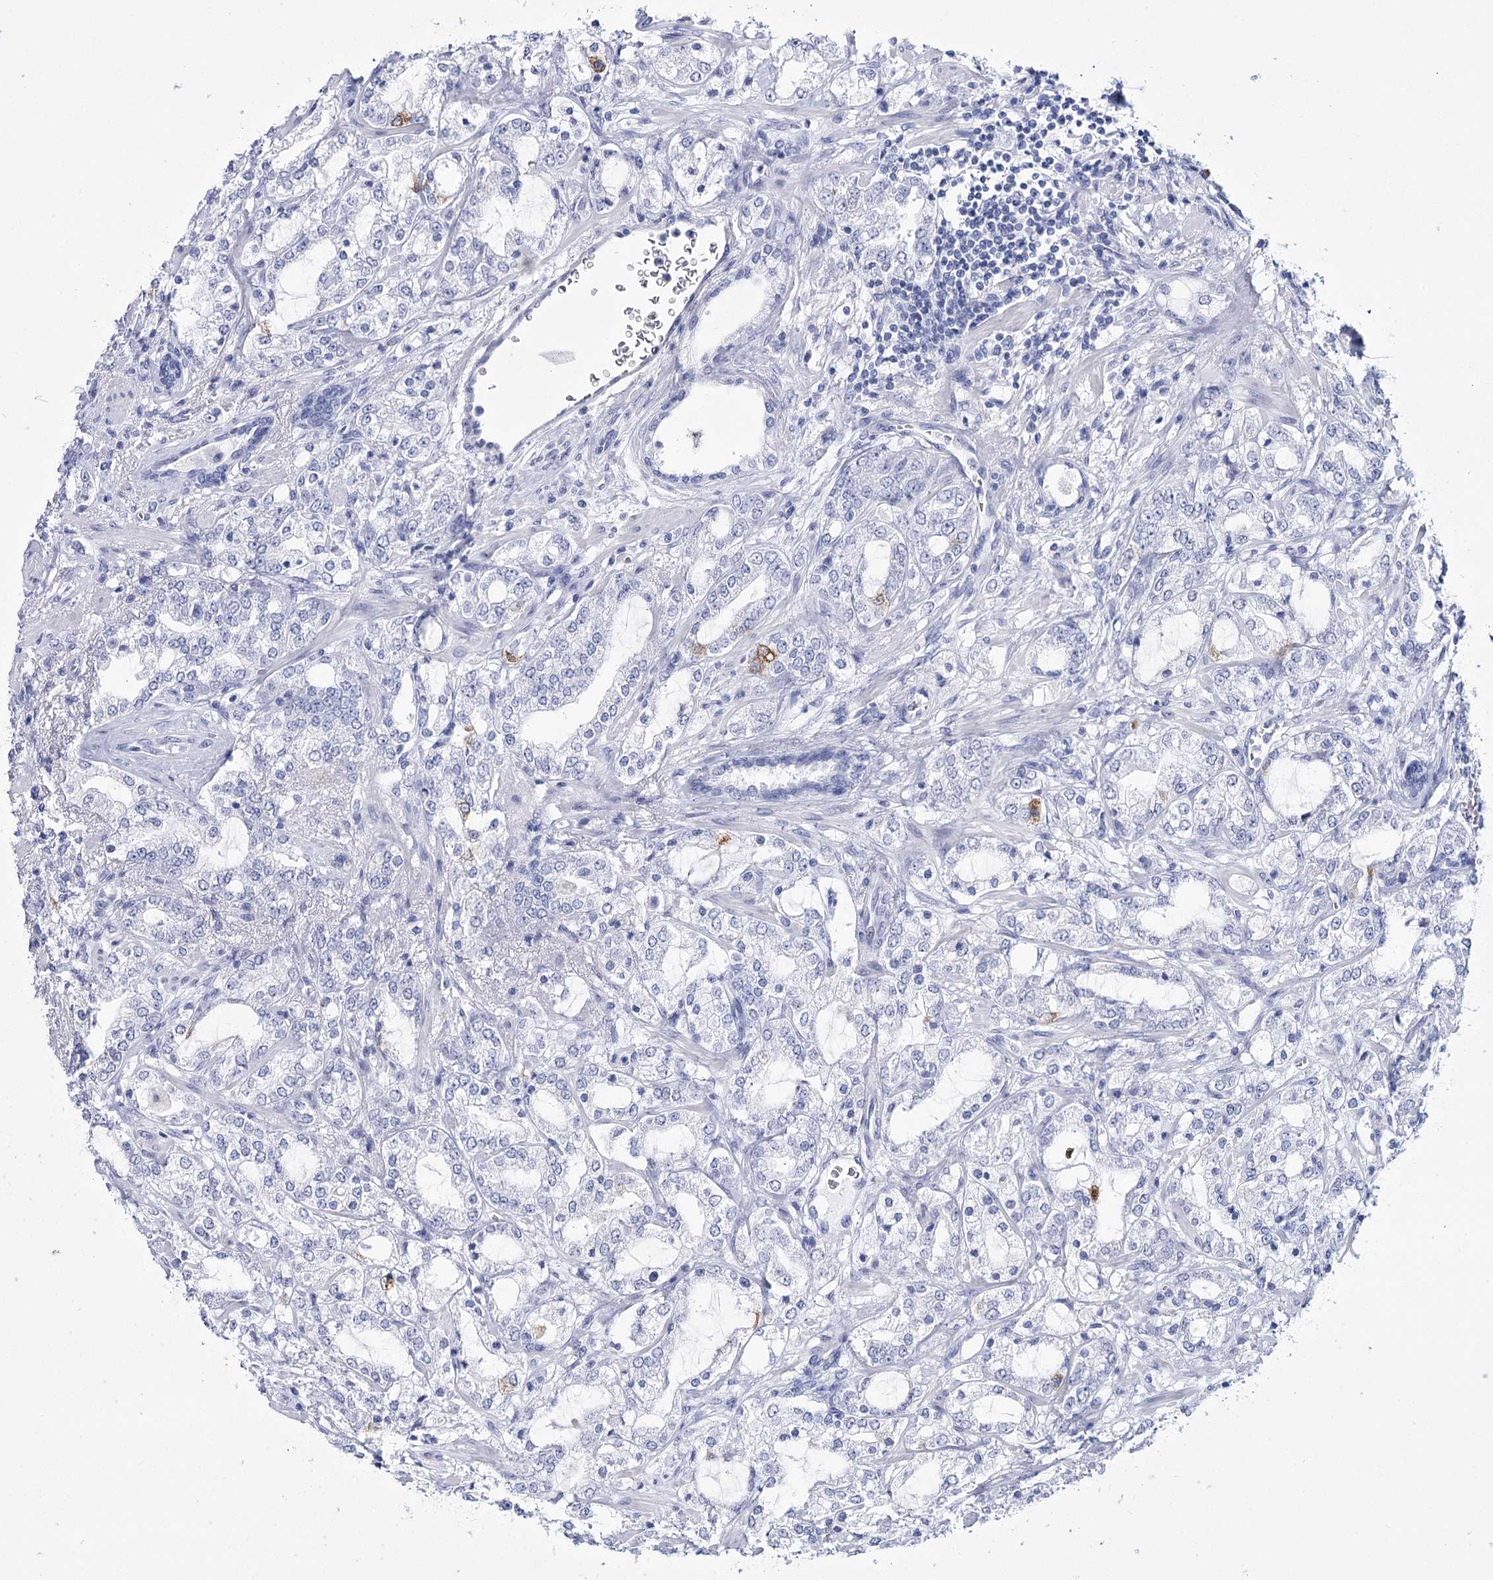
{"staining": {"intensity": "negative", "quantity": "none", "location": "none"}, "tissue": "prostate cancer", "cell_type": "Tumor cells", "image_type": "cancer", "snomed": [{"axis": "morphology", "description": "Adenocarcinoma, High grade"}, {"axis": "topography", "description": "Prostate"}], "caption": "This is an immunohistochemistry (IHC) image of high-grade adenocarcinoma (prostate). There is no expression in tumor cells.", "gene": "RNF186", "patient": {"sex": "male", "age": 64}}